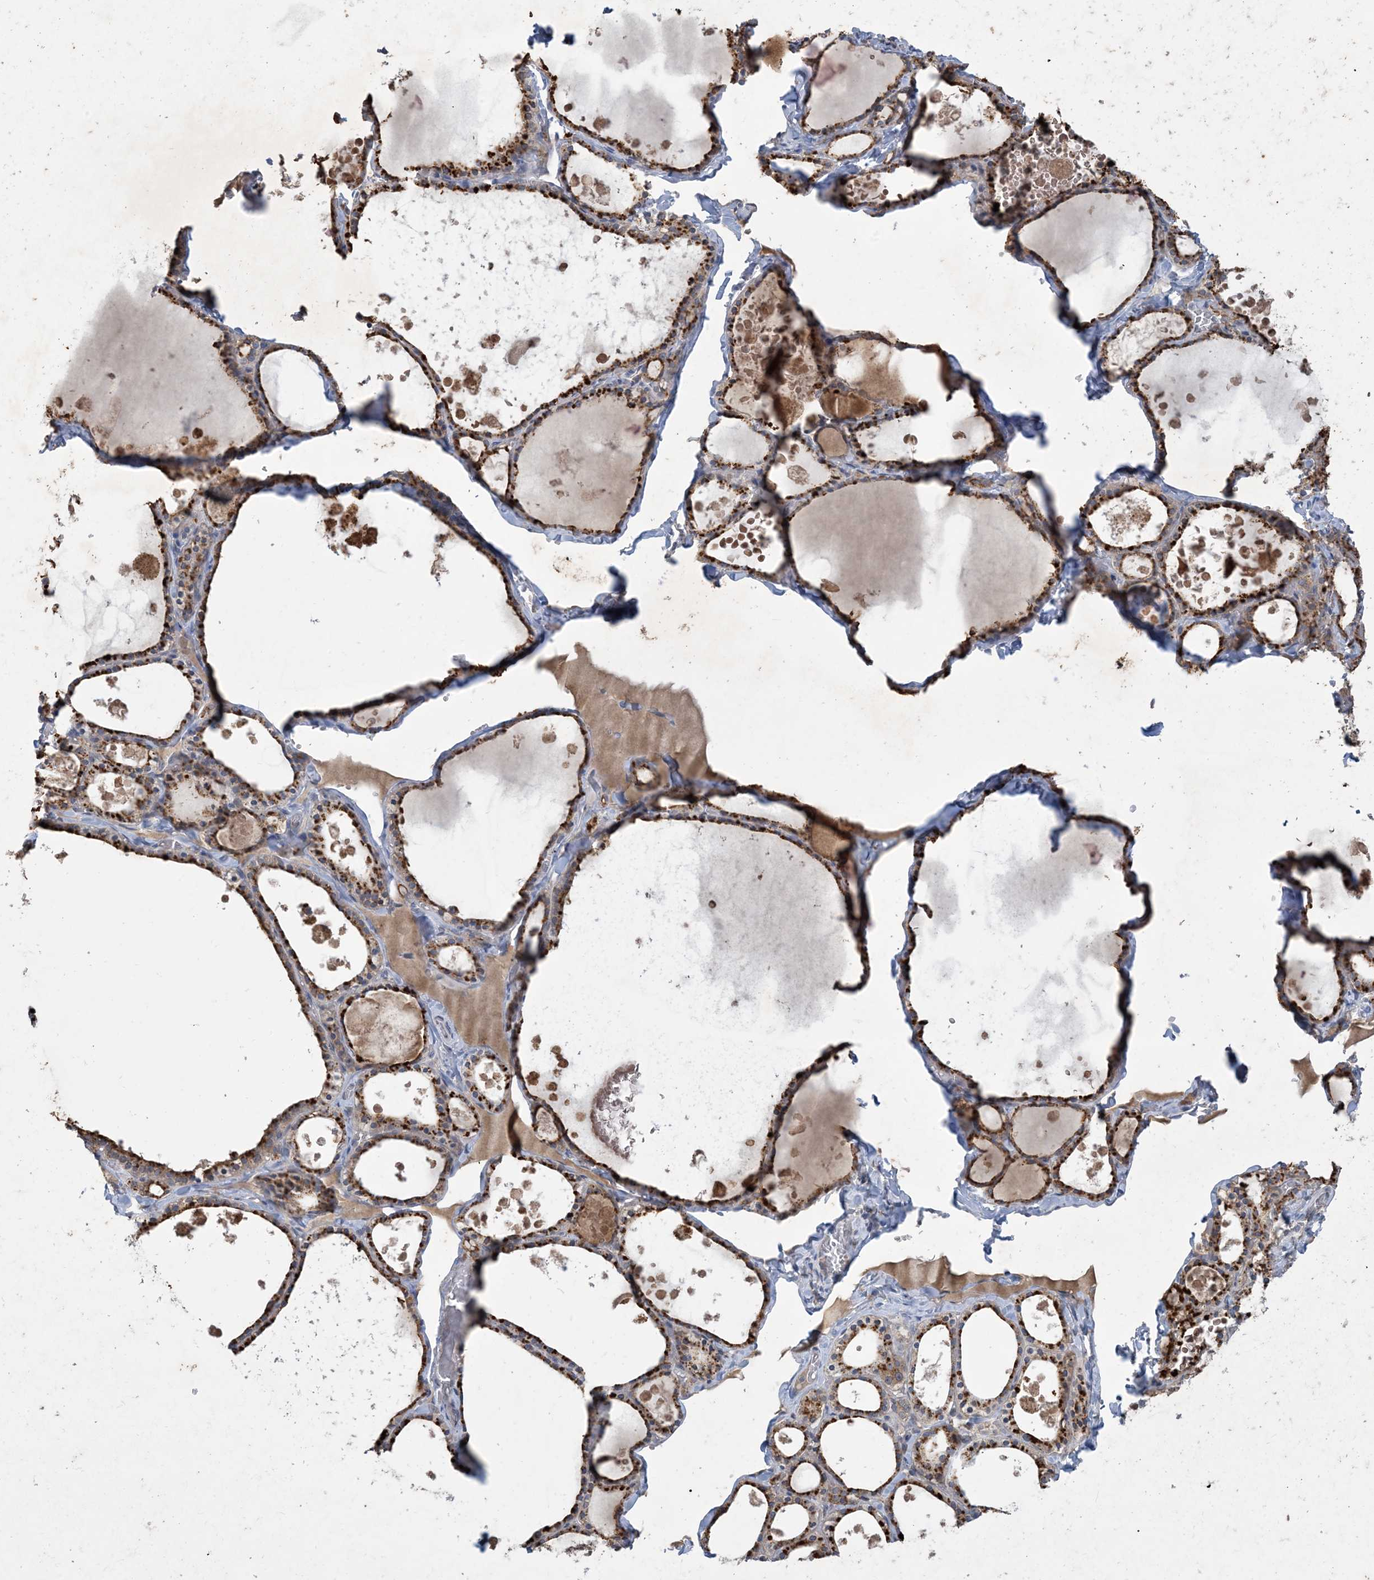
{"staining": {"intensity": "strong", "quantity": ">75%", "location": "cytoplasmic/membranous"}, "tissue": "thyroid gland", "cell_type": "Glandular cells", "image_type": "normal", "snomed": [{"axis": "morphology", "description": "Normal tissue, NOS"}, {"axis": "topography", "description": "Thyroid gland"}], "caption": "A histopathology image of human thyroid gland stained for a protein displays strong cytoplasmic/membranous brown staining in glandular cells.", "gene": "MRPS18A", "patient": {"sex": "male", "age": 56}}